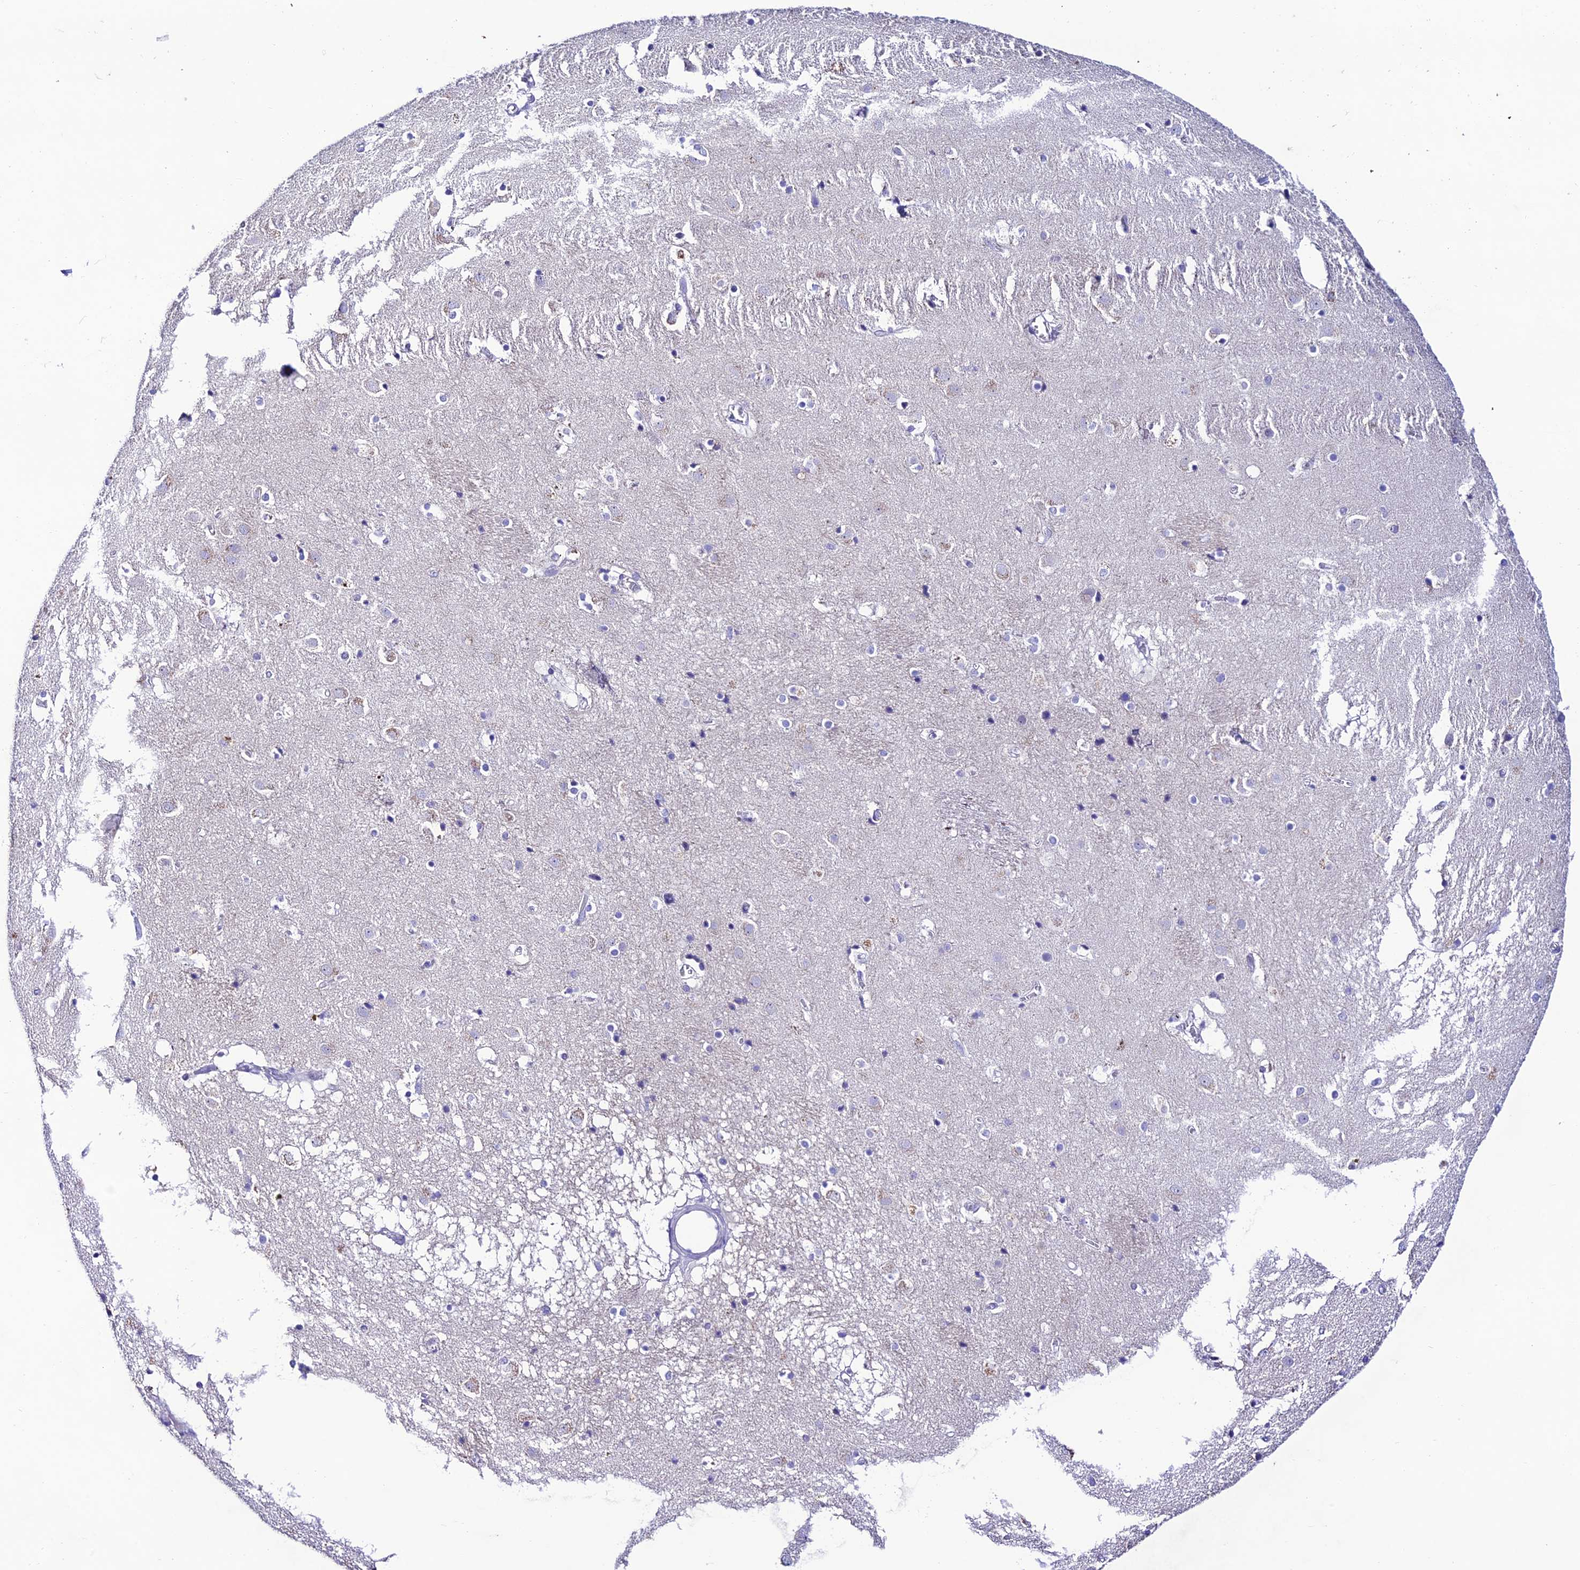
{"staining": {"intensity": "negative", "quantity": "none", "location": "none"}, "tissue": "caudate", "cell_type": "Glial cells", "image_type": "normal", "snomed": [{"axis": "morphology", "description": "Normal tissue, NOS"}, {"axis": "topography", "description": "Lateral ventricle wall"}], "caption": "Immunohistochemical staining of unremarkable human caudate displays no significant positivity in glial cells.", "gene": "NLRP6", "patient": {"sex": "male", "age": 70}}